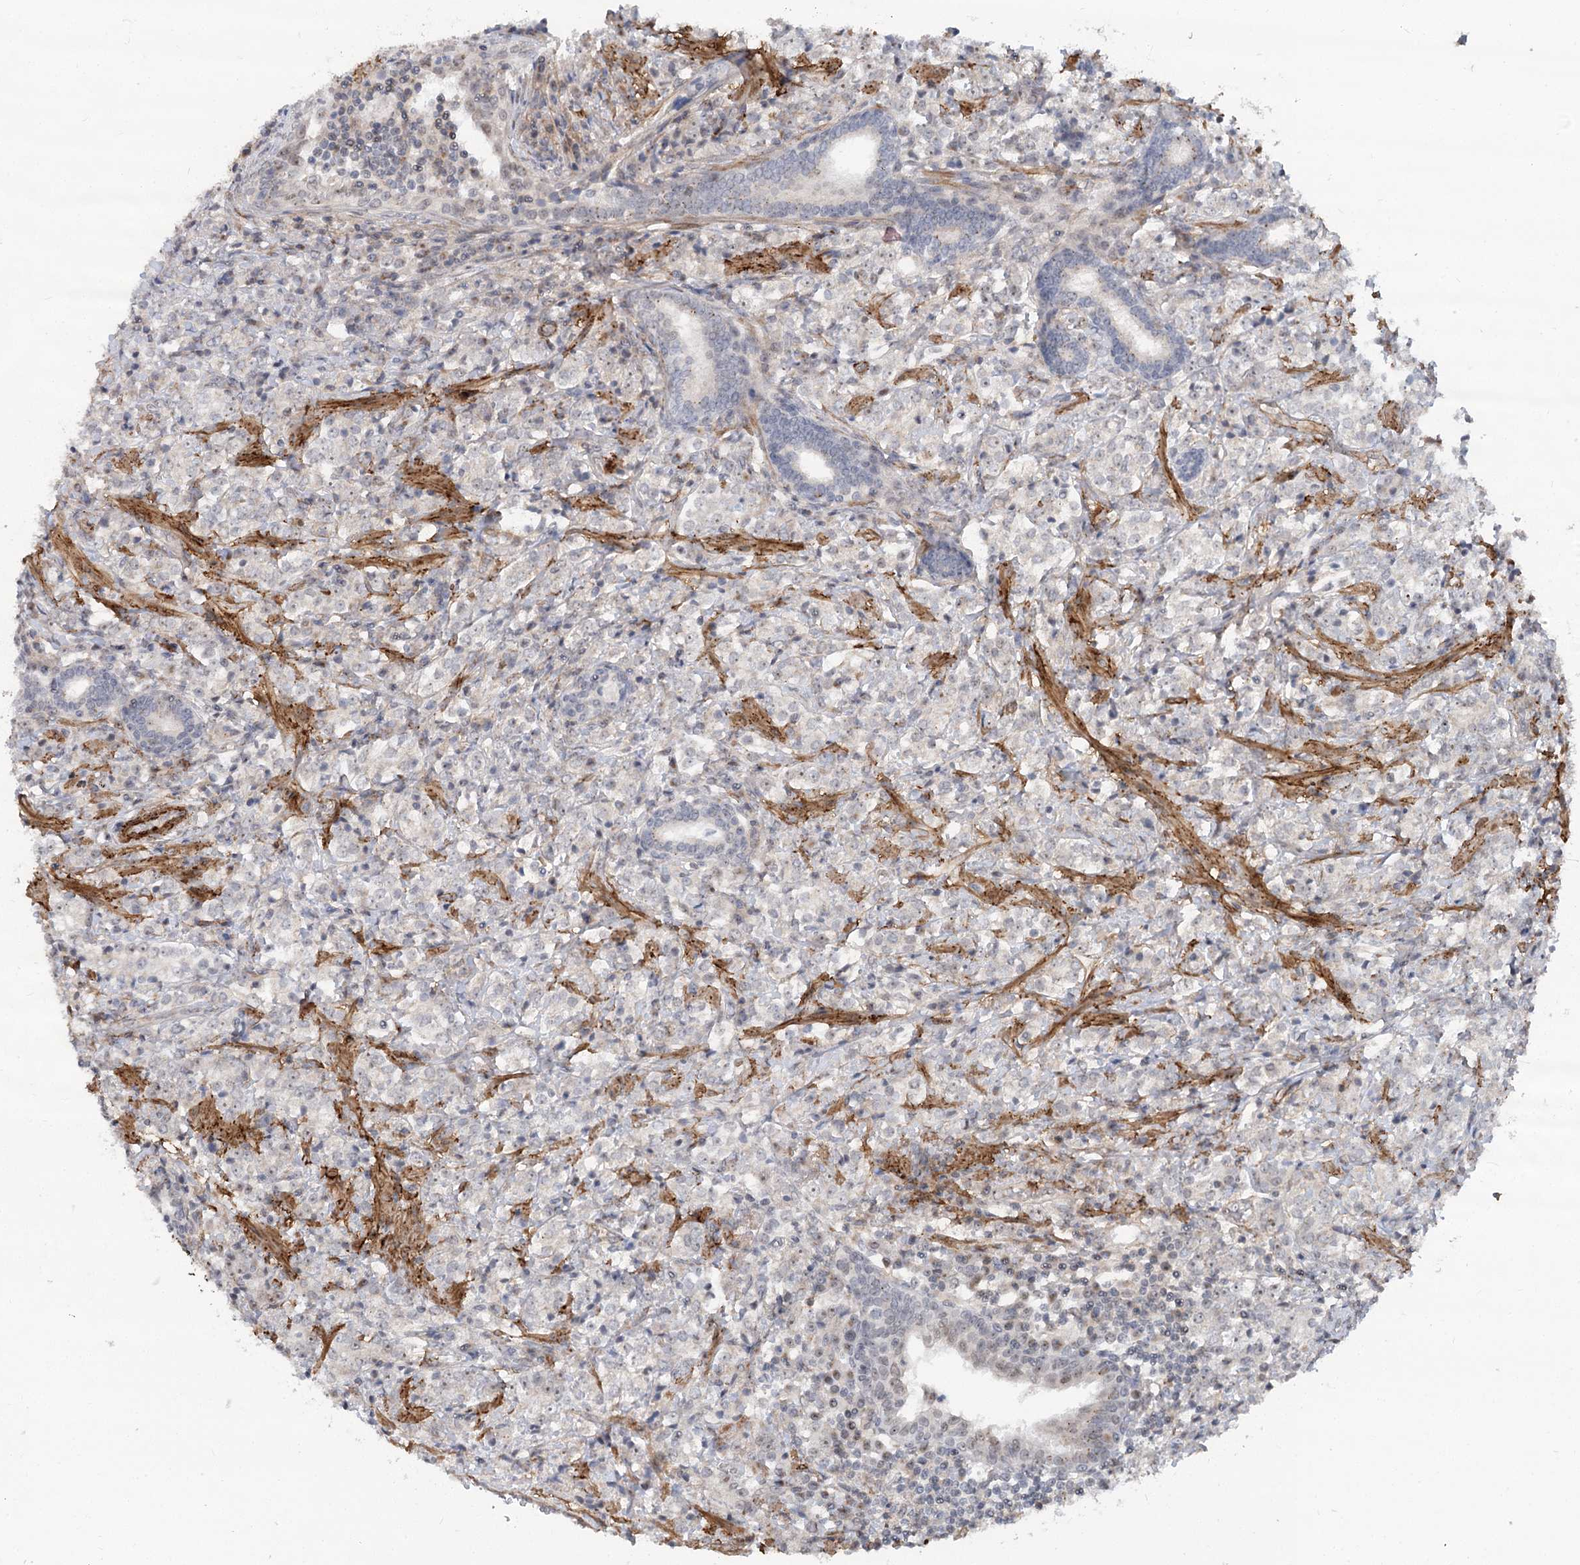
{"staining": {"intensity": "moderate", "quantity": "<25%", "location": "nuclear"}, "tissue": "prostate cancer", "cell_type": "Tumor cells", "image_type": "cancer", "snomed": [{"axis": "morphology", "description": "Adenocarcinoma, High grade"}, {"axis": "topography", "description": "Prostate"}], "caption": "Human adenocarcinoma (high-grade) (prostate) stained for a protein (brown) displays moderate nuclear positive positivity in about <25% of tumor cells.", "gene": "GNL3L", "patient": {"sex": "male", "age": 69}}